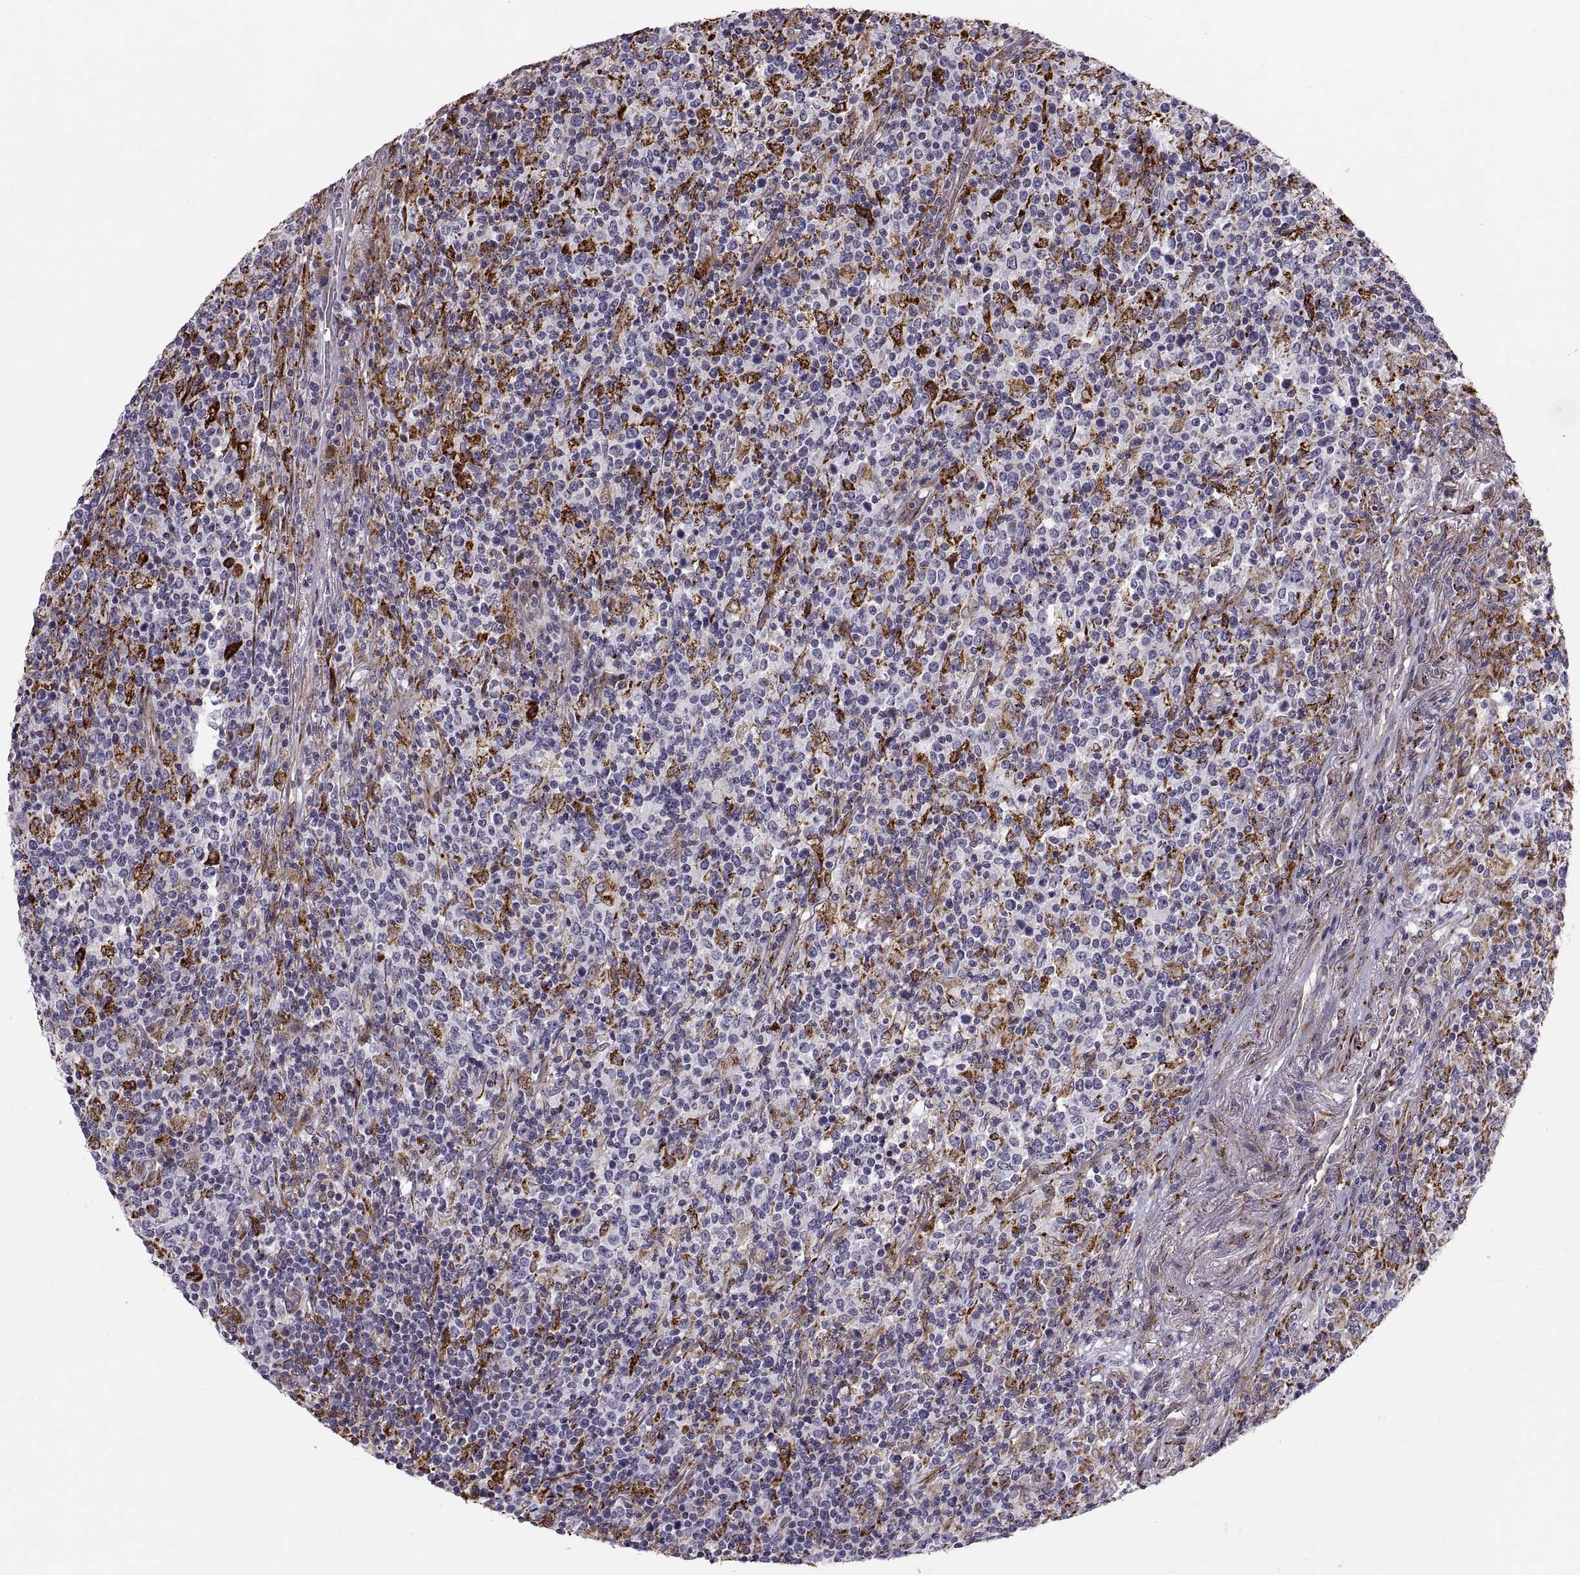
{"staining": {"intensity": "negative", "quantity": "none", "location": "none"}, "tissue": "lymphoma", "cell_type": "Tumor cells", "image_type": "cancer", "snomed": [{"axis": "morphology", "description": "Malignant lymphoma, non-Hodgkin's type, High grade"}, {"axis": "topography", "description": "Lung"}], "caption": "This micrograph is of high-grade malignant lymphoma, non-Hodgkin's type stained with immunohistochemistry (IHC) to label a protein in brown with the nuclei are counter-stained blue. There is no expression in tumor cells. Nuclei are stained in blue.", "gene": "PLEKHB2", "patient": {"sex": "male", "age": 79}}